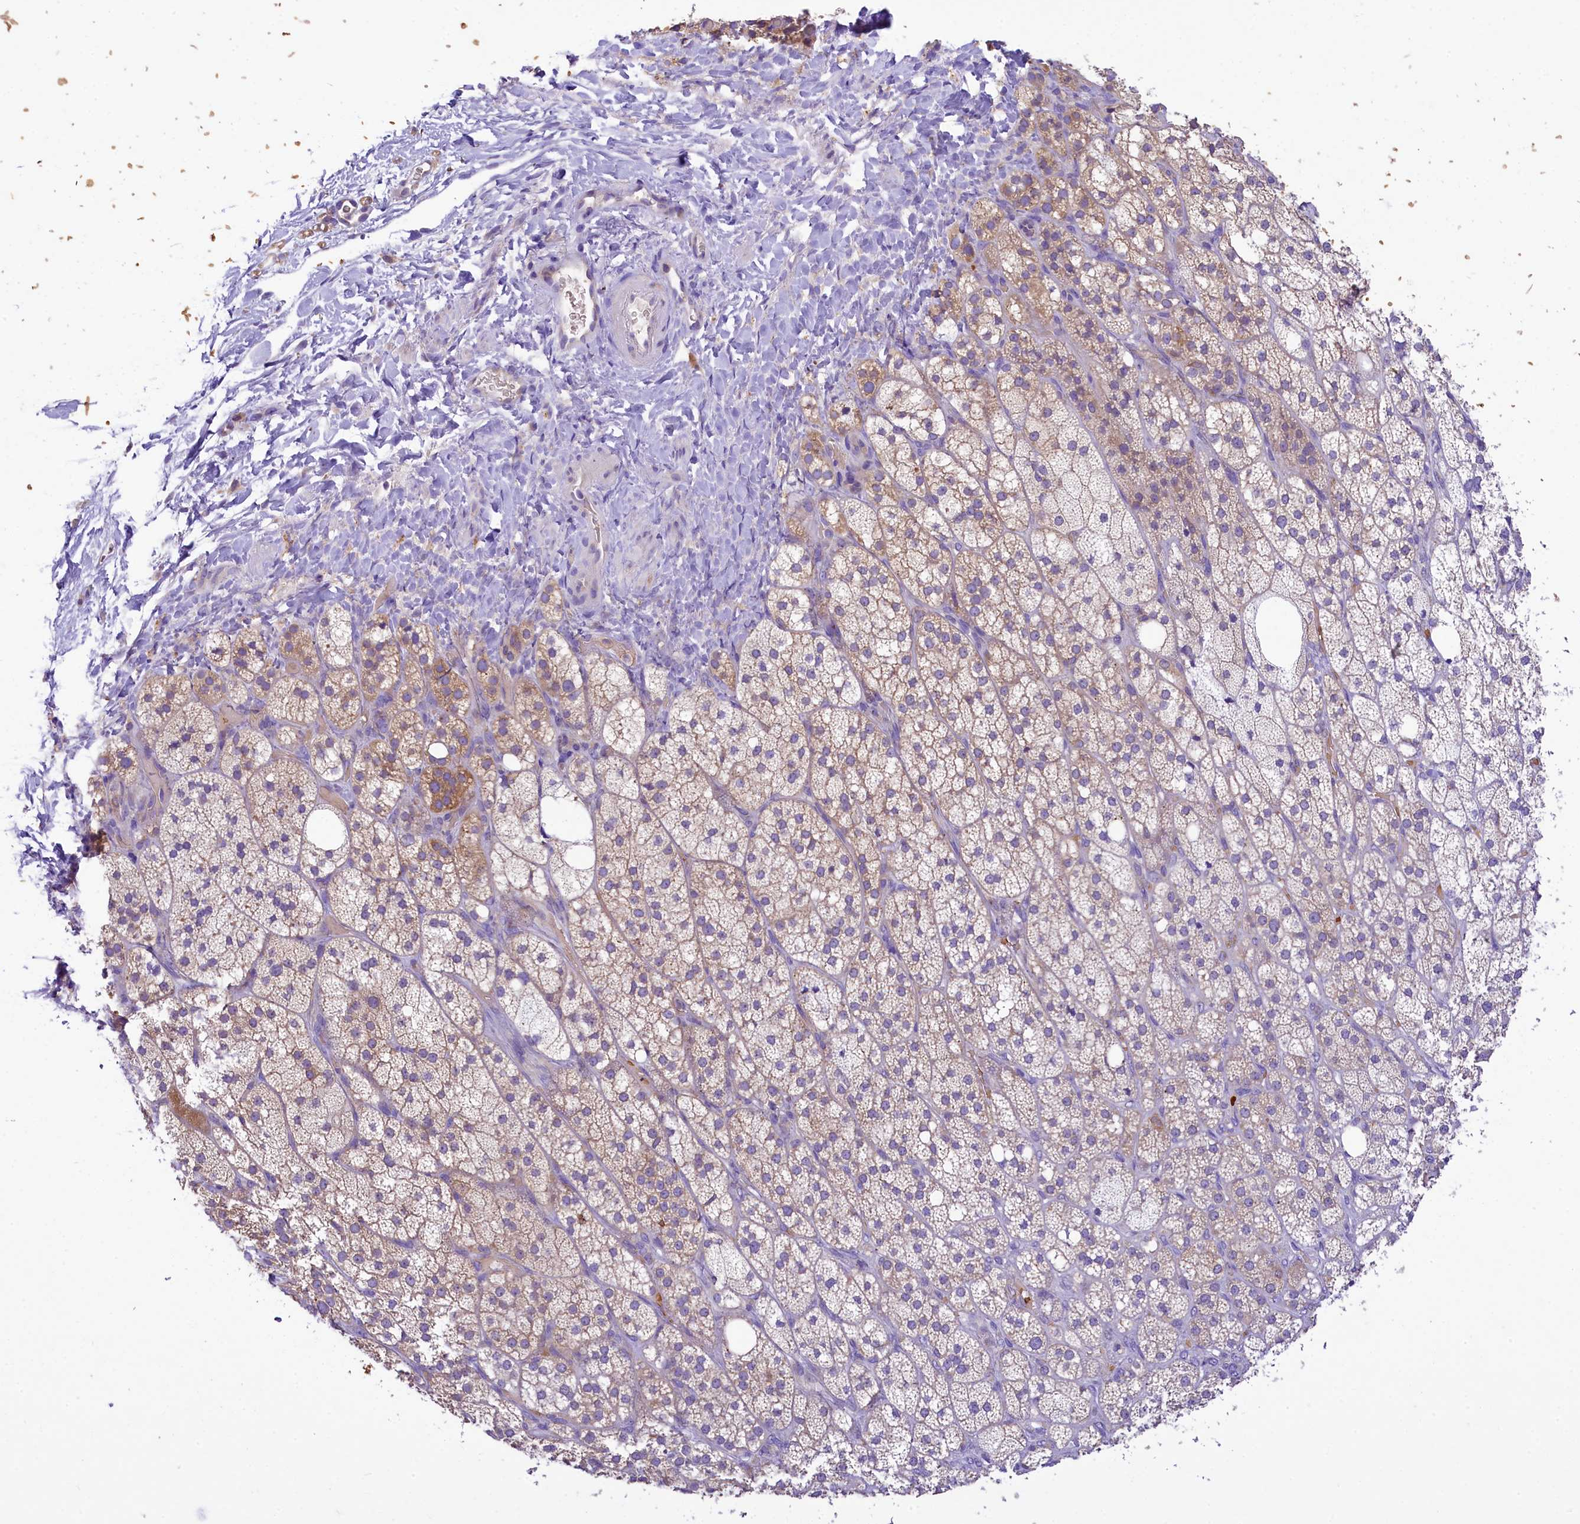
{"staining": {"intensity": "moderate", "quantity": "<25%", "location": "cytoplasmic/membranous"}, "tissue": "adrenal gland", "cell_type": "Glandular cells", "image_type": "normal", "snomed": [{"axis": "morphology", "description": "Normal tissue, NOS"}, {"axis": "topography", "description": "Adrenal gland"}], "caption": "Immunohistochemistry (DAB (3,3'-diaminobenzidine)) staining of unremarkable human adrenal gland shows moderate cytoplasmic/membranous protein expression in approximately <25% of glandular cells.", "gene": "LARP4", "patient": {"sex": "male", "age": 61}}